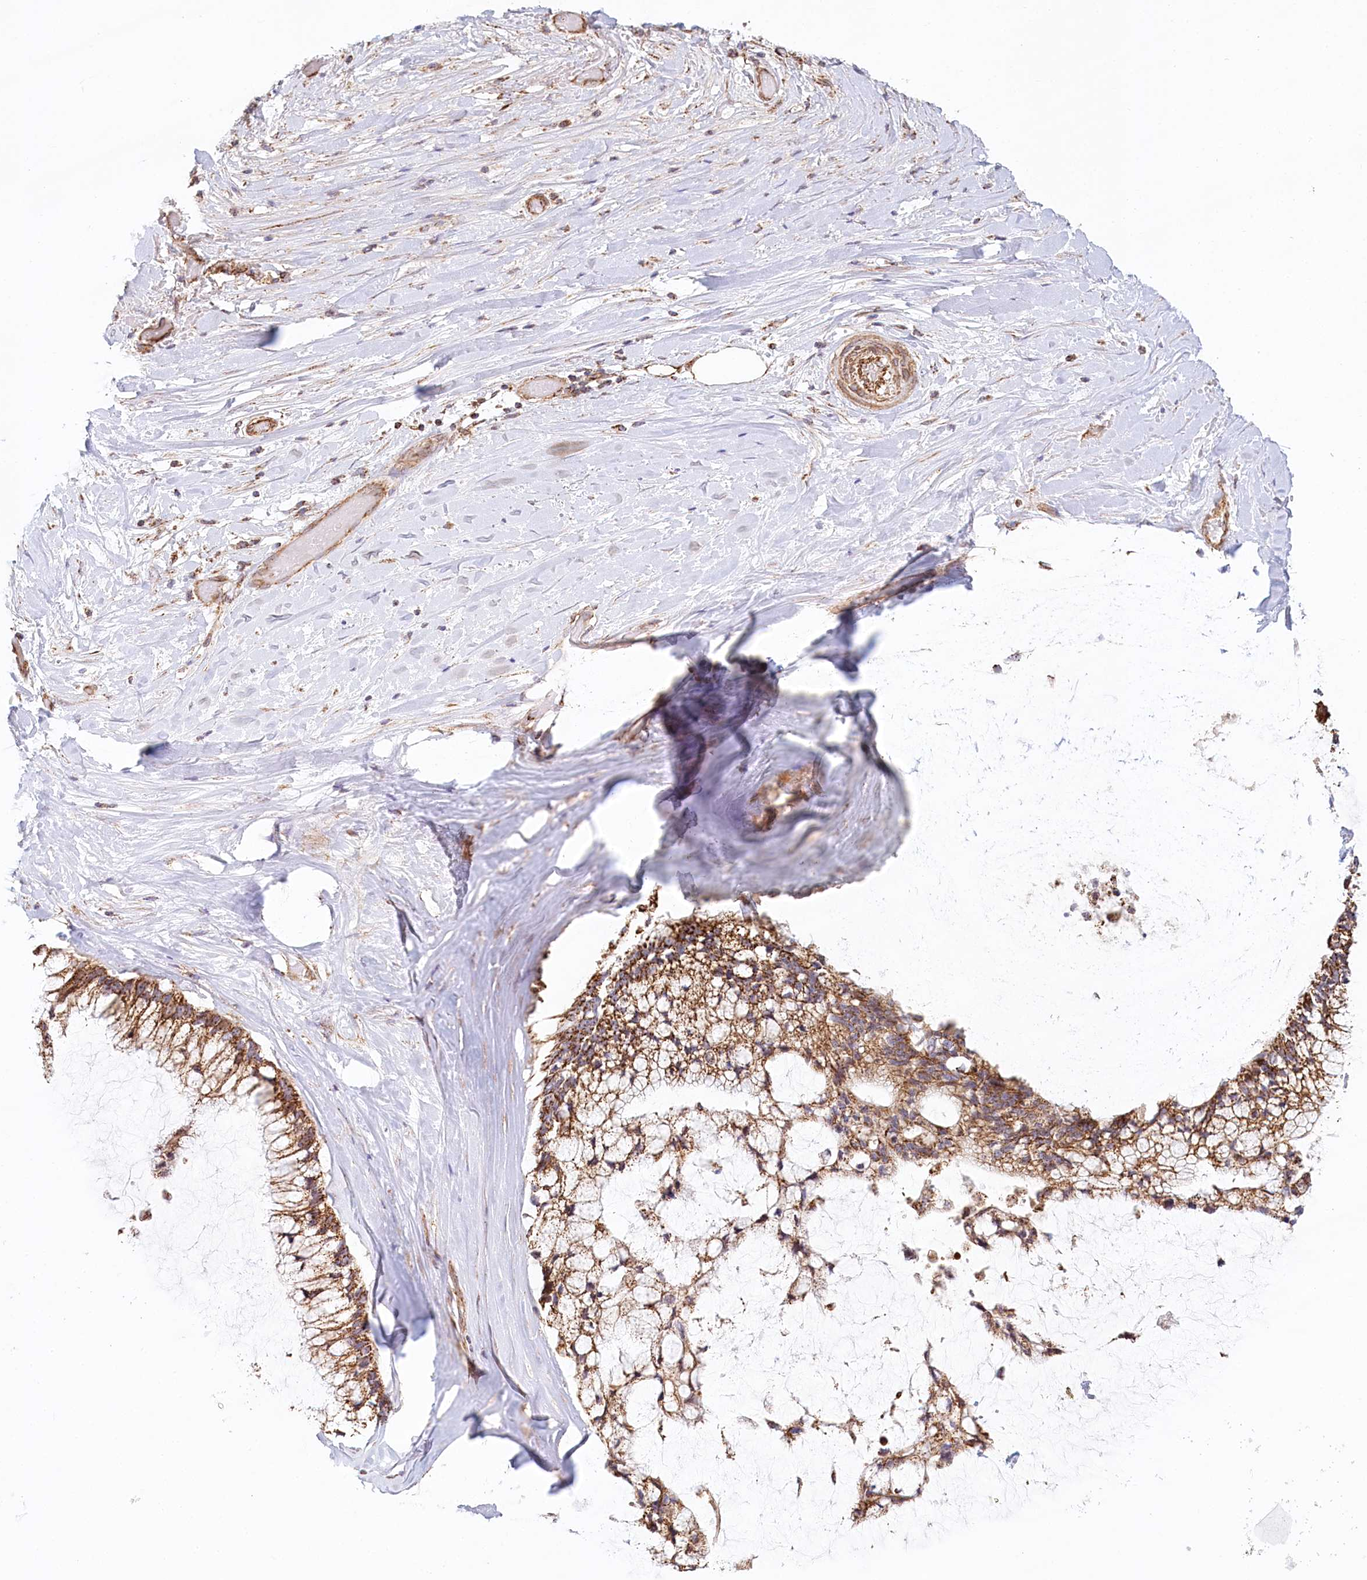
{"staining": {"intensity": "strong", "quantity": ">75%", "location": "cytoplasmic/membranous"}, "tissue": "ovarian cancer", "cell_type": "Tumor cells", "image_type": "cancer", "snomed": [{"axis": "morphology", "description": "Cystadenocarcinoma, mucinous, NOS"}, {"axis": "topography", "description": "Ovary"}], "caption": "Immunohistochemistry of ovarian cancer exhibits high levels of strong cytoplasmic/membranous positivity in approximately >75% of tumor cells.", "gene": "UMPS", "patient": {"sex": "female", "age": 39}}